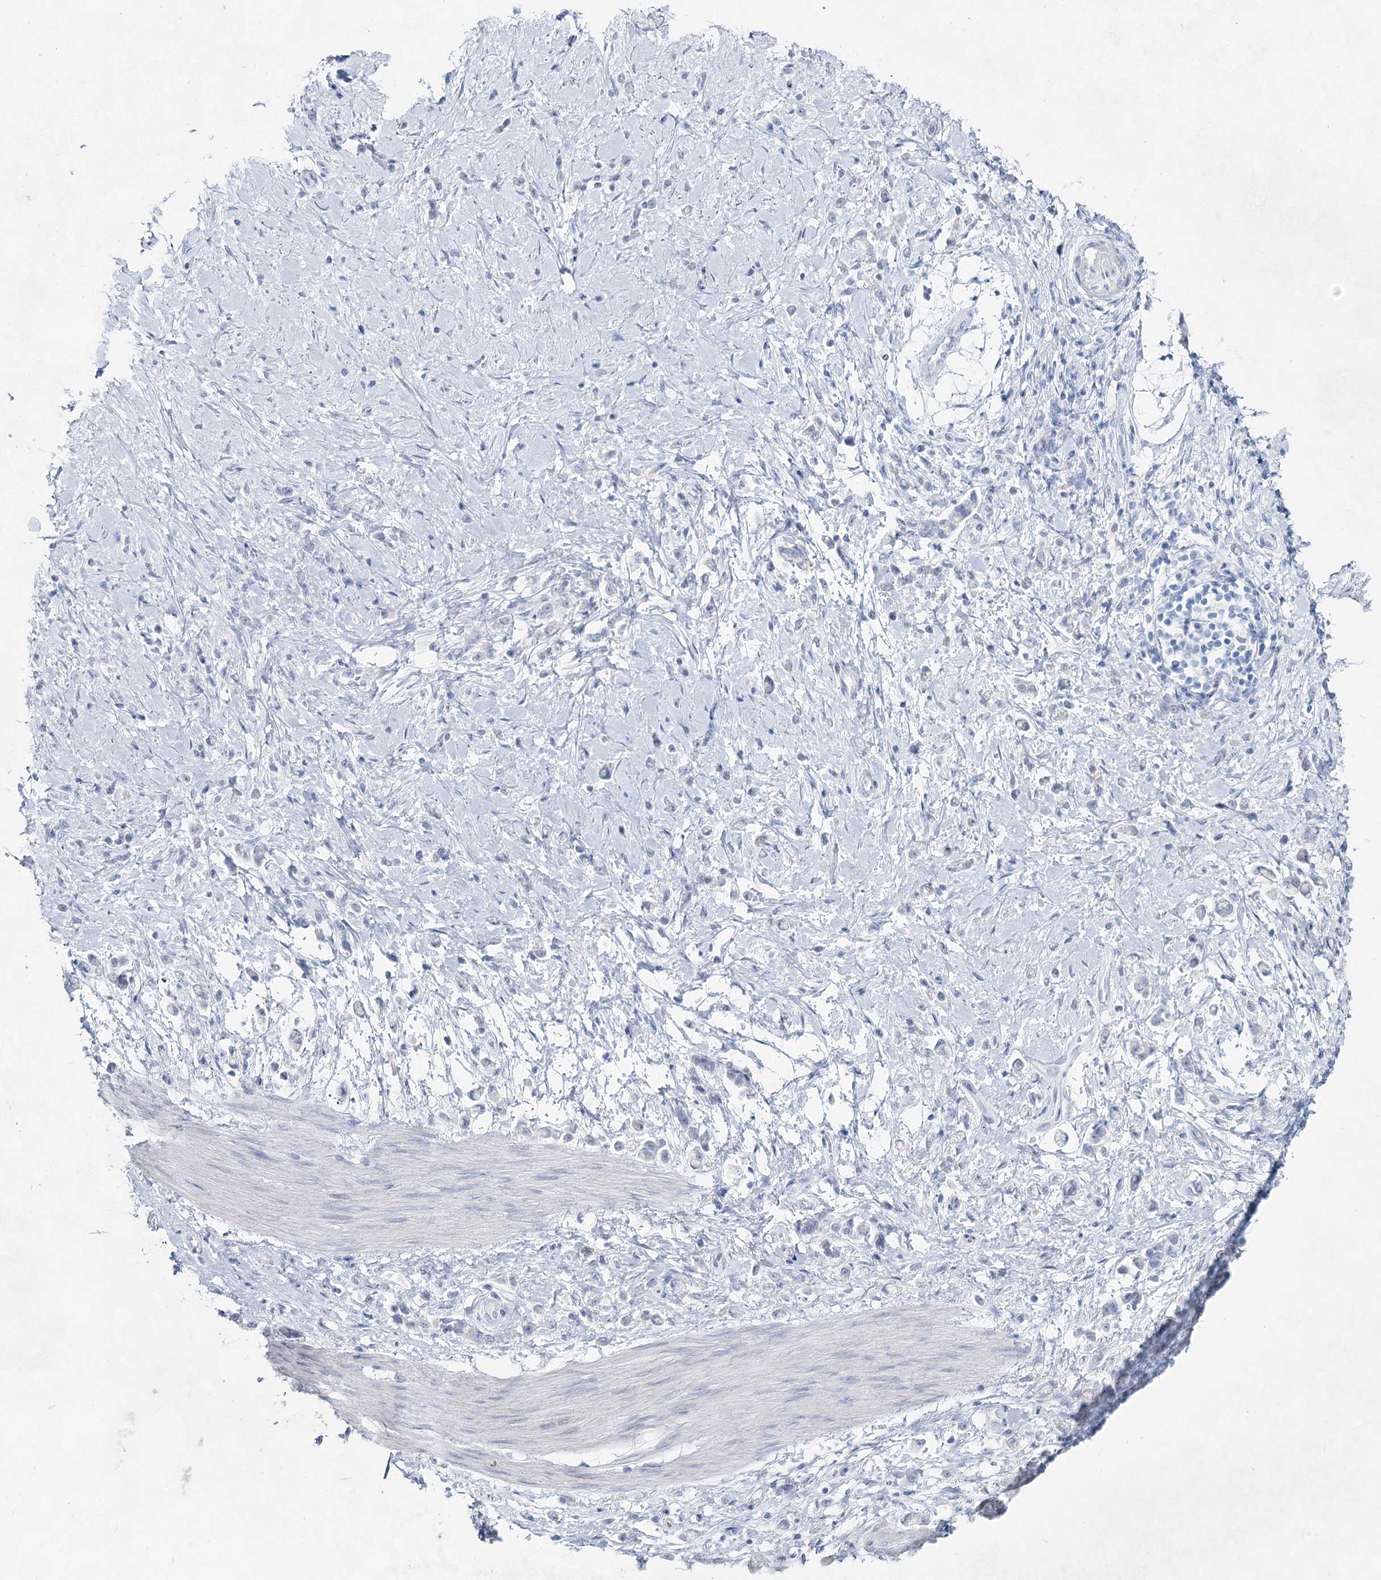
{"staining": {"intensity": "negative", "quantity": "none", "location": "none"}, "tissue": "stomach cancer", "cell_type": "Tumor cells", "image_type": "cancer", "snomed": [{"axis": "morphology", "description": "Adenocarcinoma, NOS"}, {"axis": "topography", "description": "Stomach"}], "caption": "Tumor cells show no significant expression in stomach cancer (adenocarcinoma).", "gene": "SLC17A2", "patient": {"sex": "female", "age": 60}}